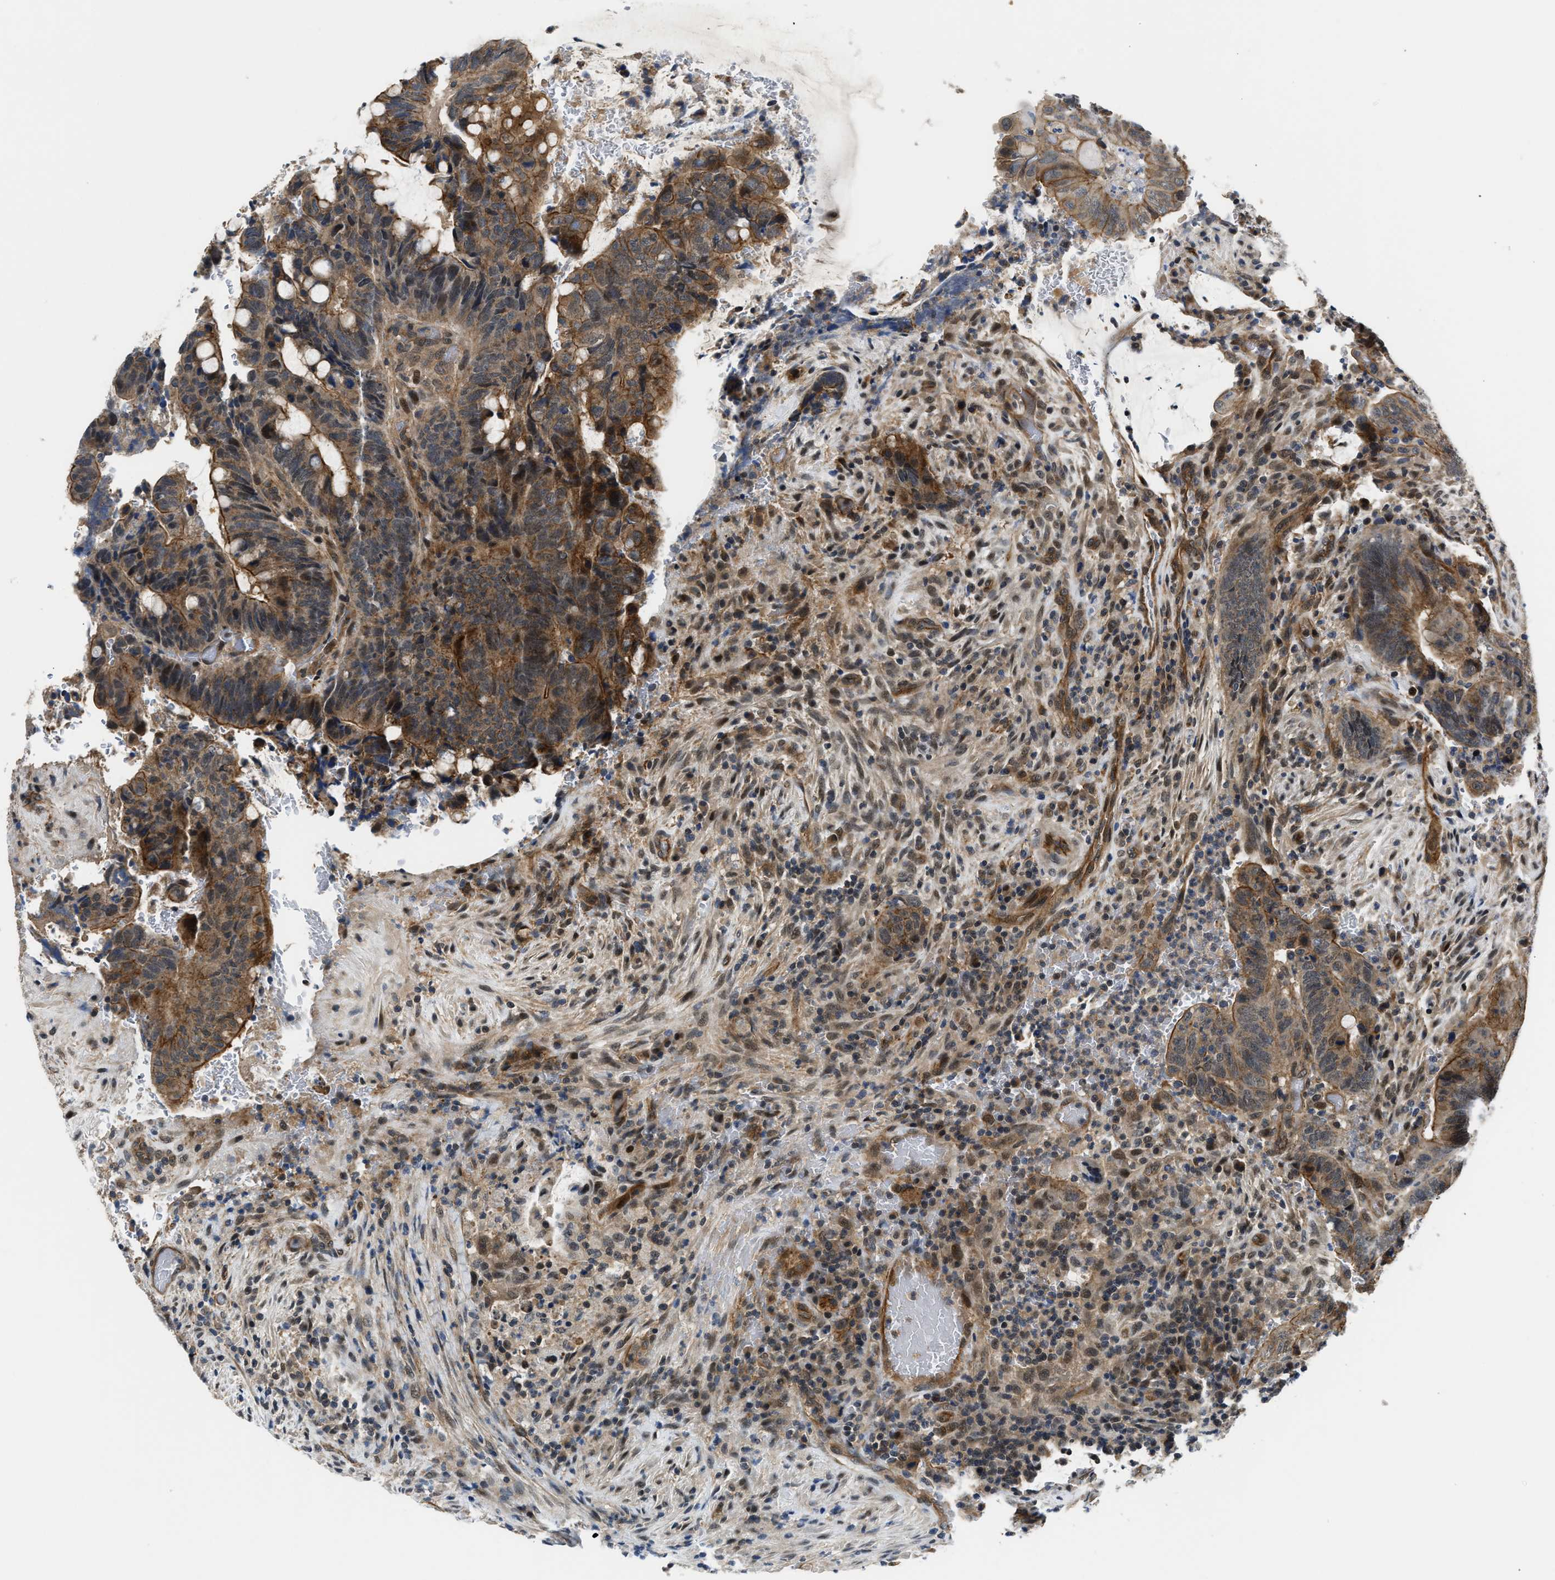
{"staining": {"intensity": "moderate", "quantity": ">75%", "location": "cytoplasmic/membranous"}, "tissue": "colorectal cancer", "cell_type": "Tumor cells", "image_type": "cancer", "snomed": [{"axis": "morphology", "description": "Normal tissue, NOS"}, {"axis": "morphology", "description": "Adenocarcinoma, NOS"}, {"axis": "topography", "description": "Rectum"}, {"axis": "topography", "description": "Peripheral nerve tissue"}], "caption": "Colorectal adenocarcinoma was stained to show a protein in brown. There is medium levels of moderate cytoplasmic/membranous positivity in approximately >75% of tumor cells.", "gene": "COPS2", "patient": {"sex": "male", "age": 92}}